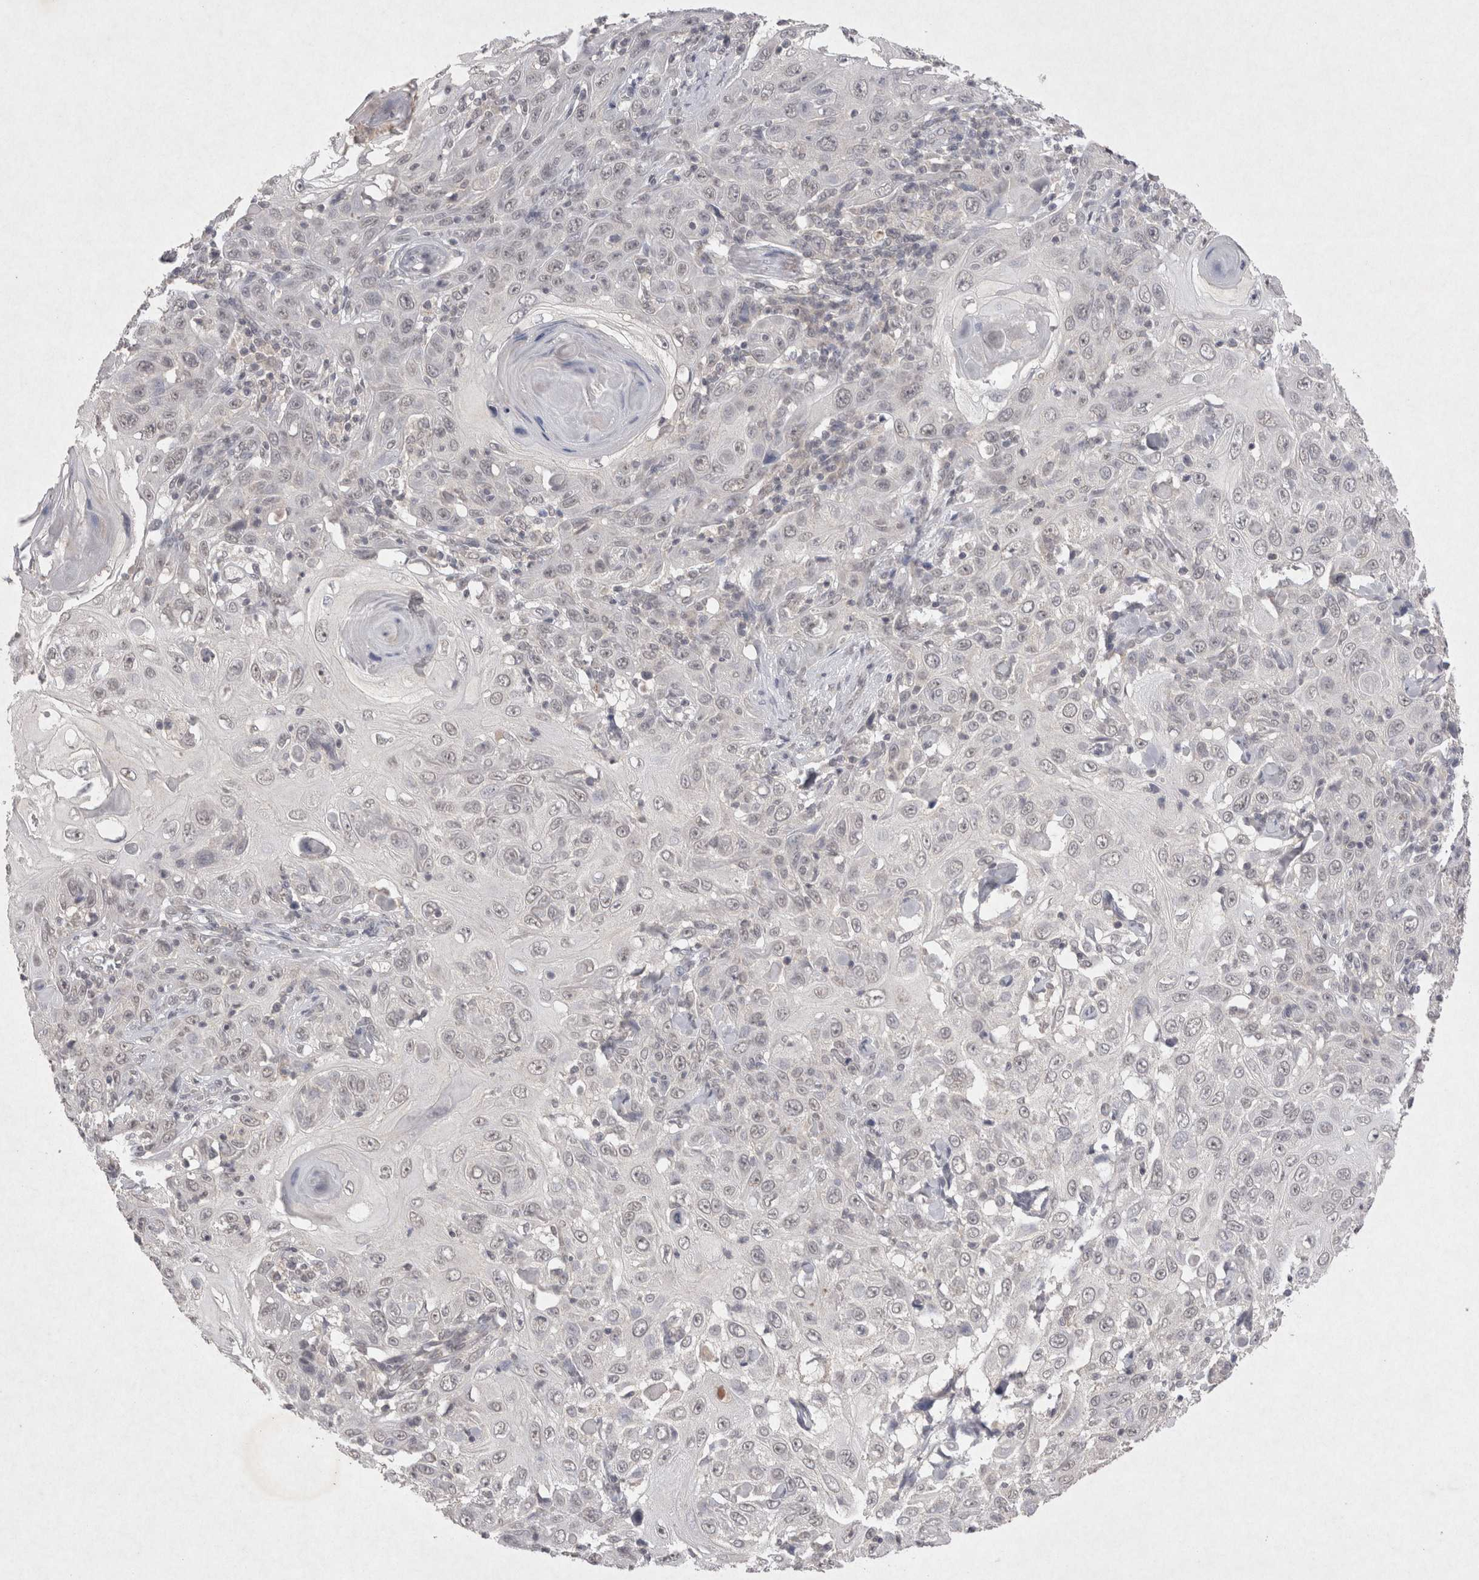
{"staining": {"intensity": "negative", "quantity": "none", "location": "none"}, "tissue": "skin cancer", "cell_type": "Tumor cells", "image_type": "cancer", "snomed": [{"axis": "morphology", "description": "Squamous cell carcinoma, NOS"}, {"axis": "topography", "description": "Skin"}], "caption": "This is an IHC histopathology image of human squamous cell carcinoma (skin). There is no staining in tumor cells.", "gene": "LYVE1", "patient": {"sex": "female", "age": 88}}